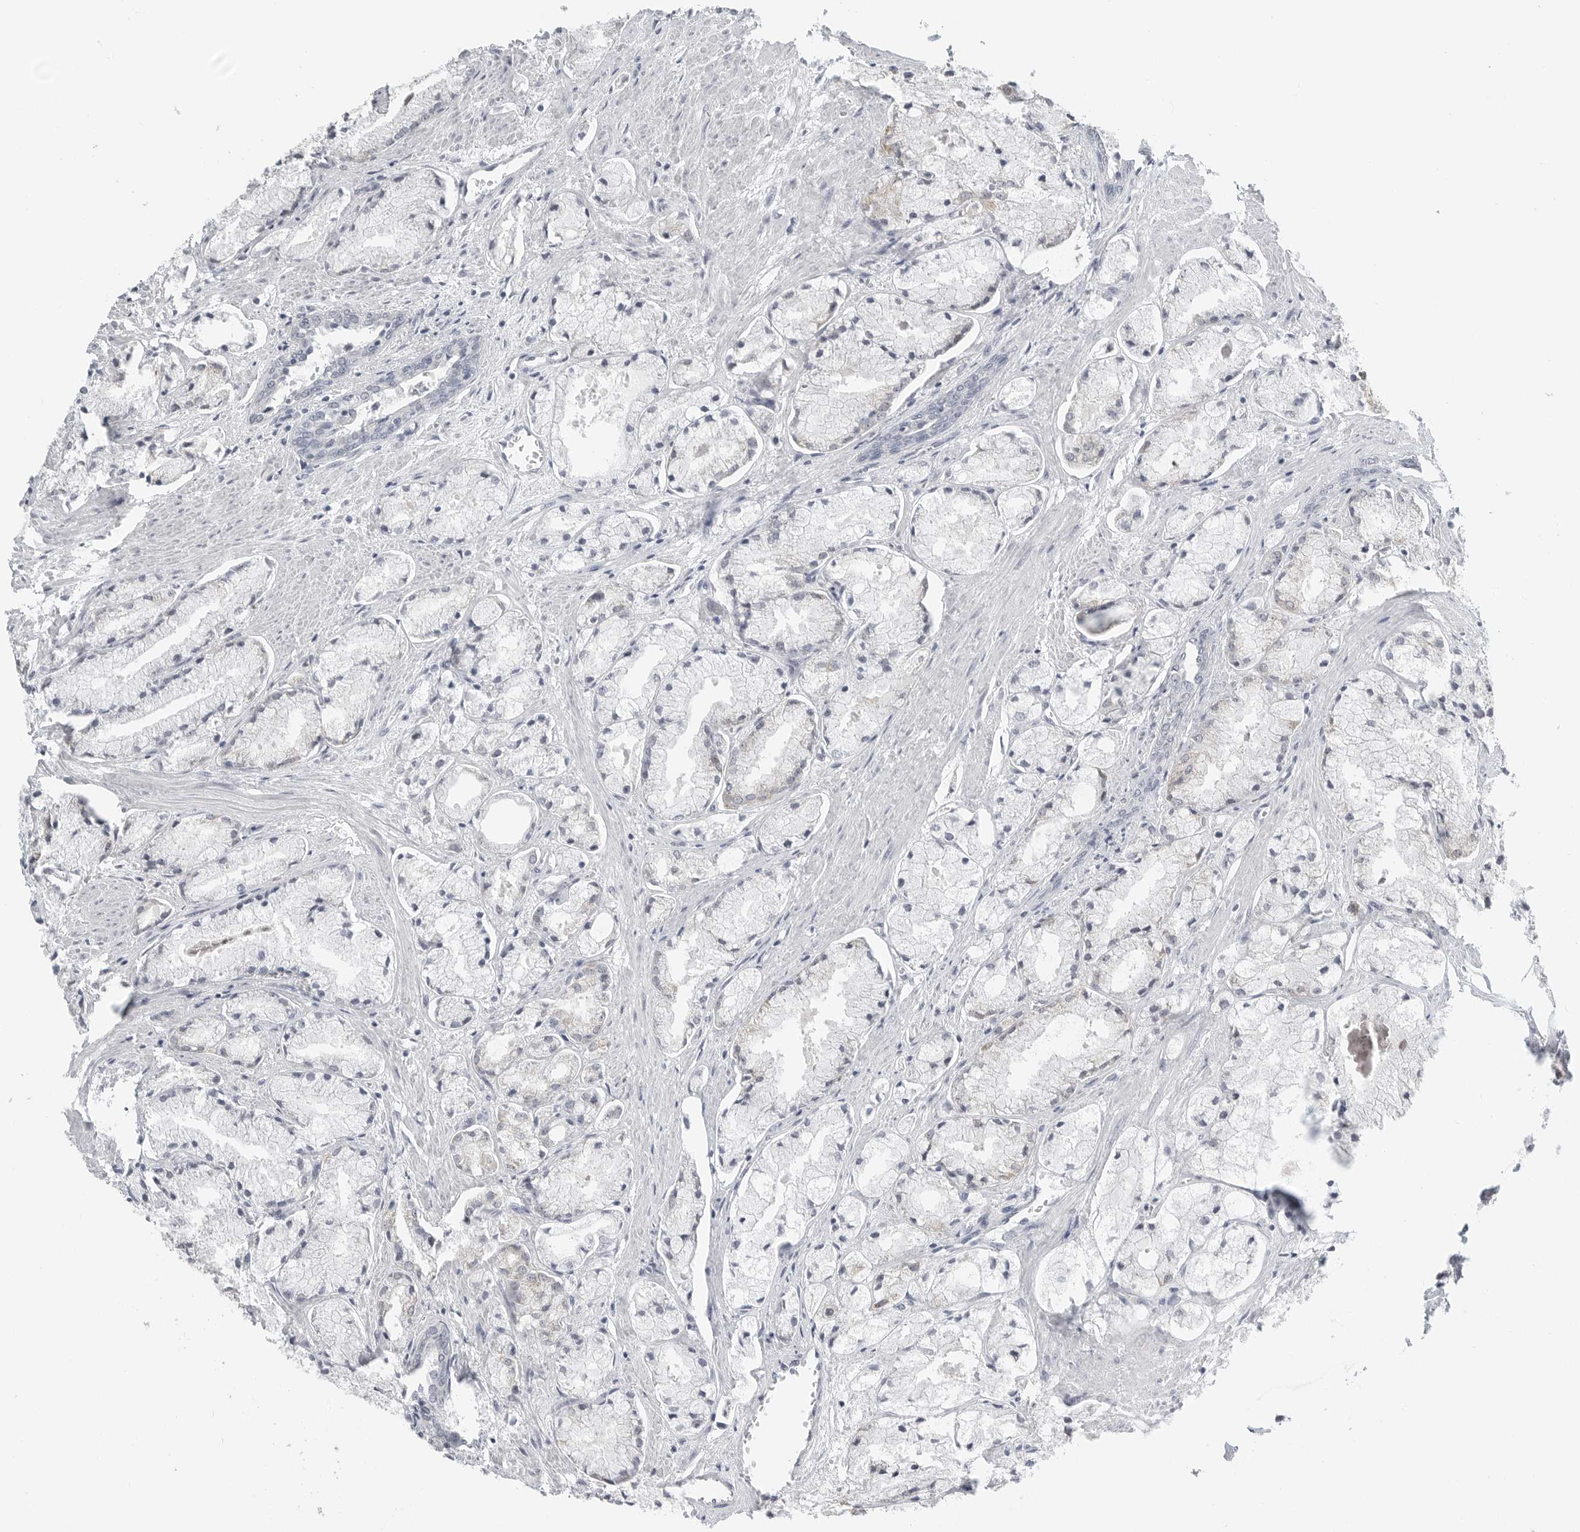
{"staining": {"intensity": "negative", "quantity": "none", "location": "none"}, "tissue": "prostate cancer", "cell_type": "Tumor cells", "image_type": "cancer", "snomed": [{"axis": "morphology", "description": "Adenocarcinoma, High grade"}, {"axis": "topography", "description": "Prostate"}], "caption": "An IHC histopathology image of prostate high-grade adenocarcinoma is shown. There is no staining in tumor cells of prostate high-grade adenocarcinoma.", "gene": "IL12RB2", "patient": {"sex": "male", "age": 50}}